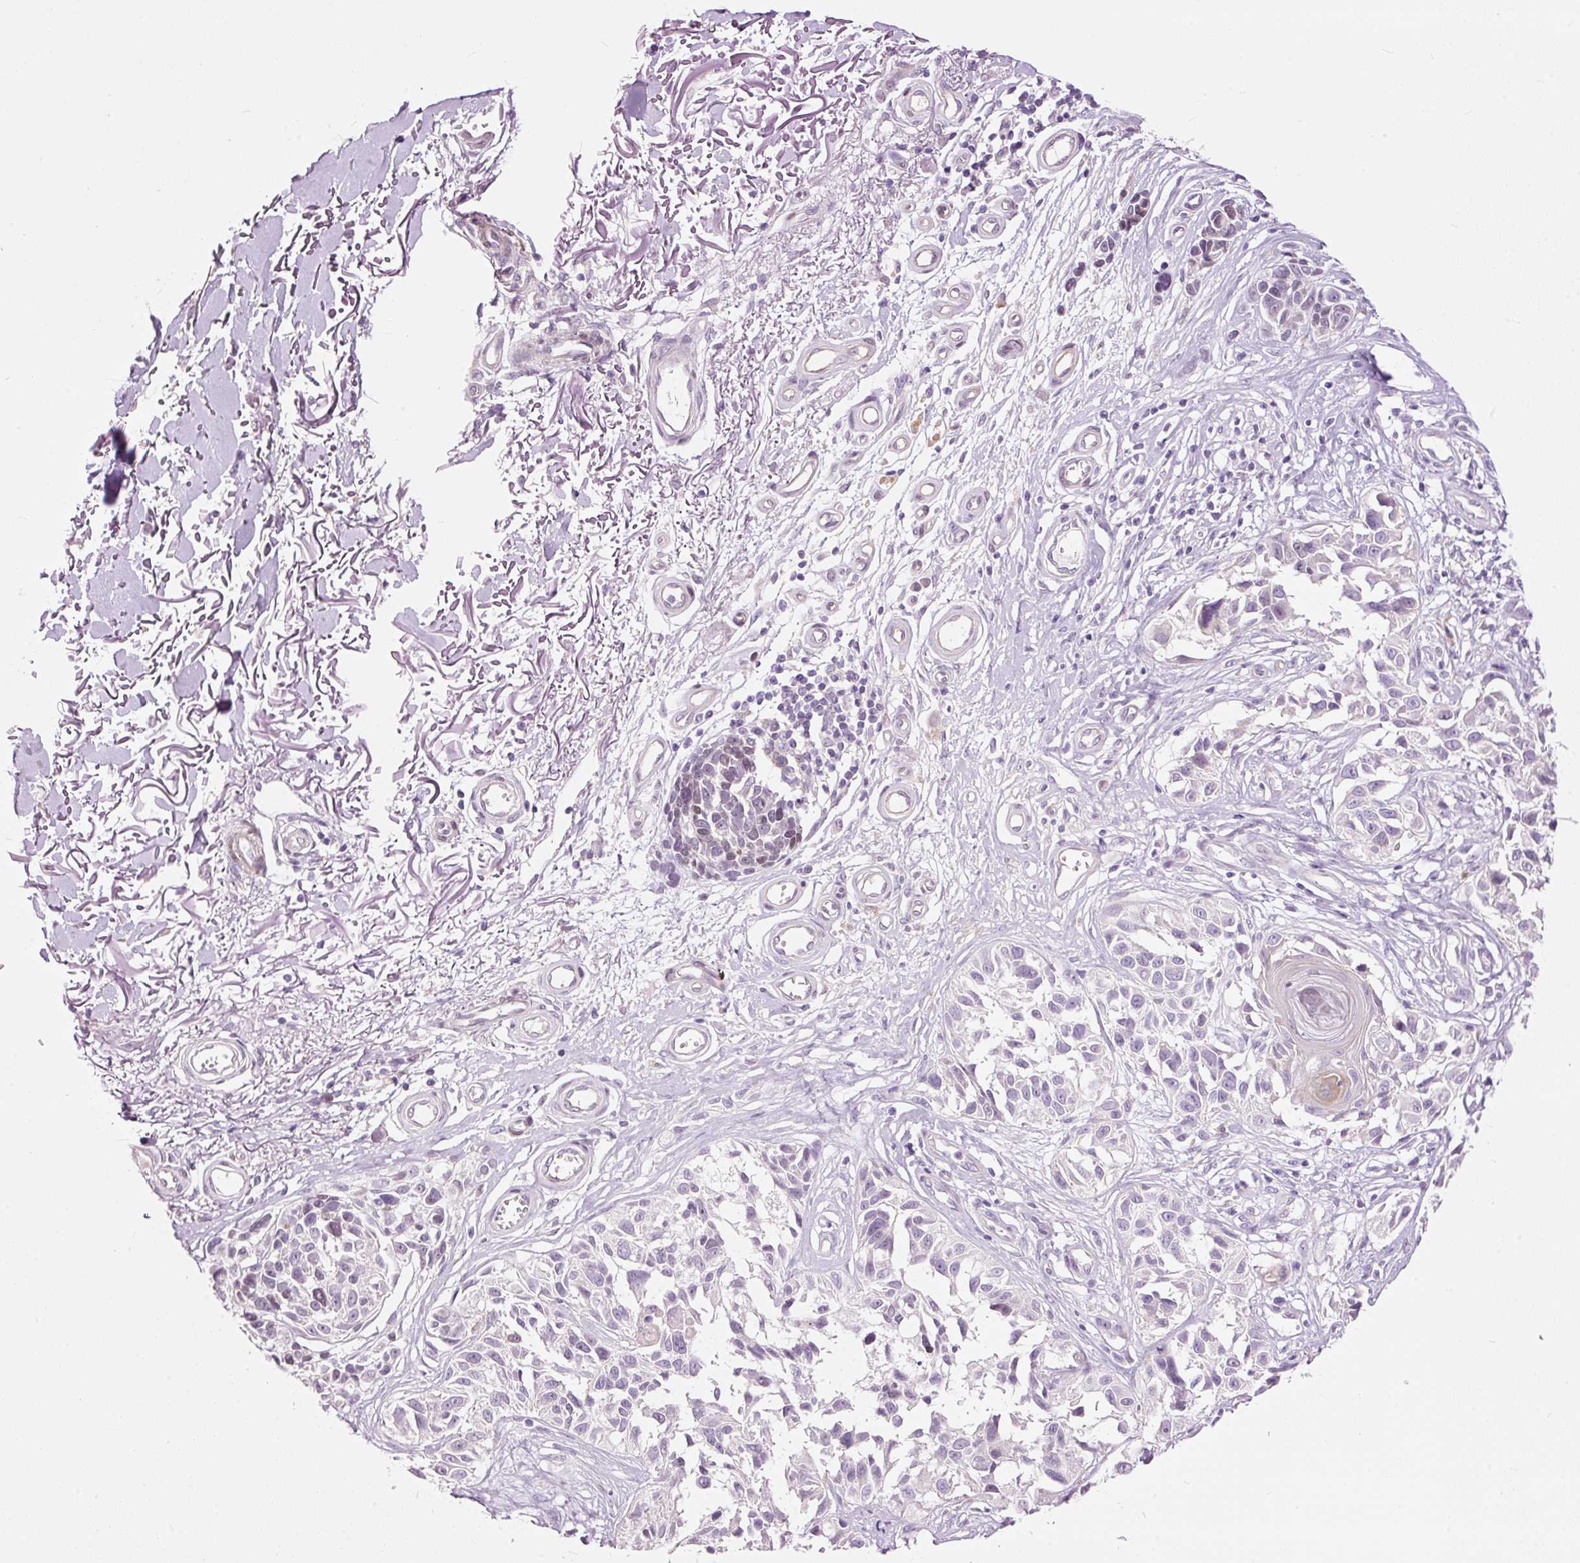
{"staining": {"intensity": "weak", "quantity": "<25%", "location": "nuclear"}, "tissue": "melanoma", "cell_type": "Tumor cells", "image_type": "cancer", "snomed": [{"axis": "morphology", "description": "Malignant melanoma, NOS"}, {"axis": "topography", "description": "Skin"}], "caption": "The histopathology image exhibits no significant staining in tumor cells of malignant melanoma. (Stains: DAB immunohistochemistry (IHC) with hematoxylin counter stain, Microscopy: brightfield microscopy at high magnification).", "gene": "FCRL4", "patient": {"sex": "male", "age": 73}}